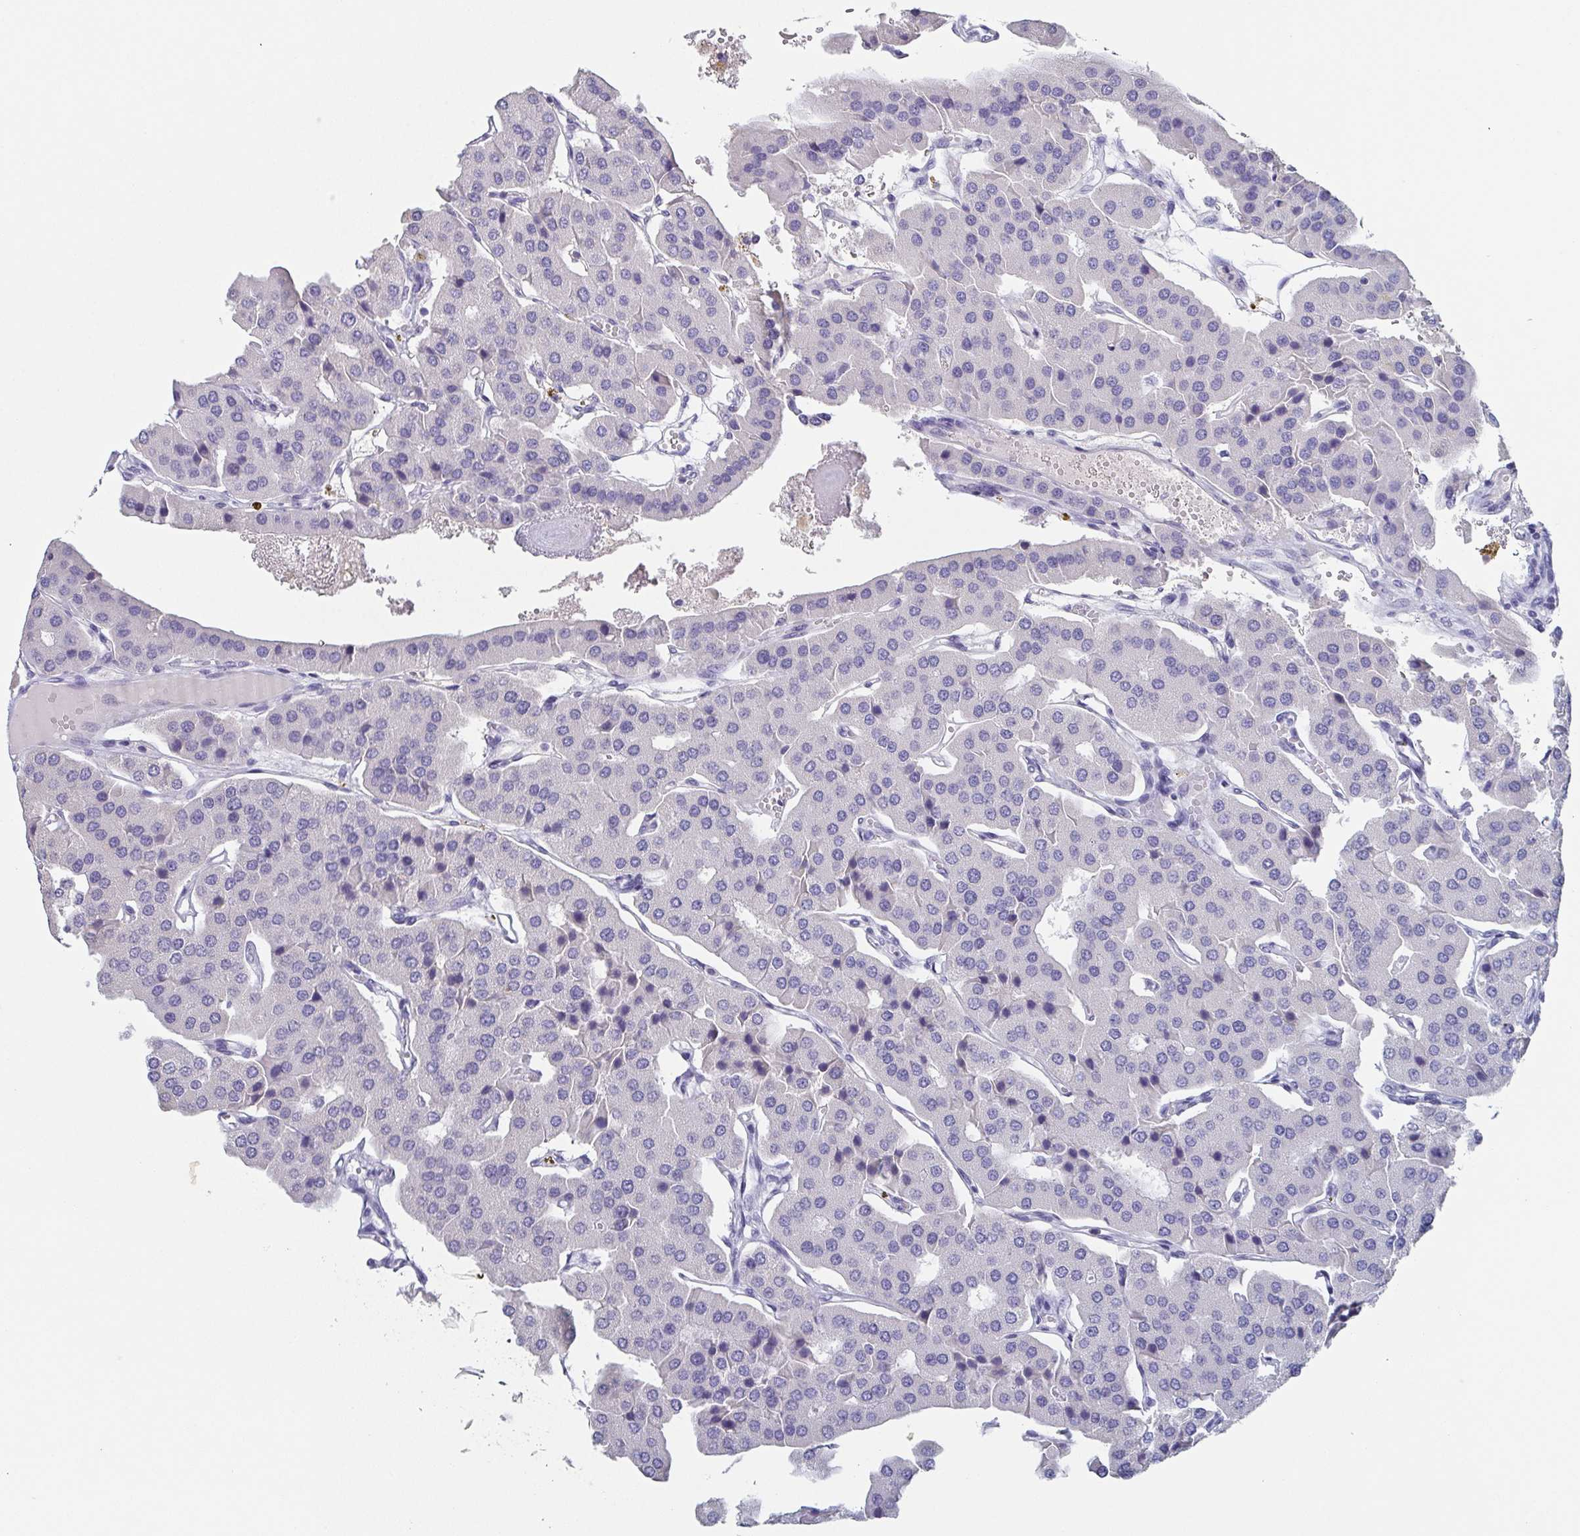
{"staining": {"intensity": "negative", "quantity": "none", "location": "none"}, "tissue": "parathyroid gland", "cell_type": "Glandular cells", "image_type": "normal", "snomed": [{"axis": "morphology", "description": "Normal tissue, NOS"}, {"axis": "morphology", "description": "Adenoma, NOS"}, {"axis": "topography", "description": "Parathyroid gland"}], "caption": "The micrograph displays no staining of glandular cells in normal parathyroid gland.", "gene": "ITLN1", "patient": {"sex": "female", "age": 86}}